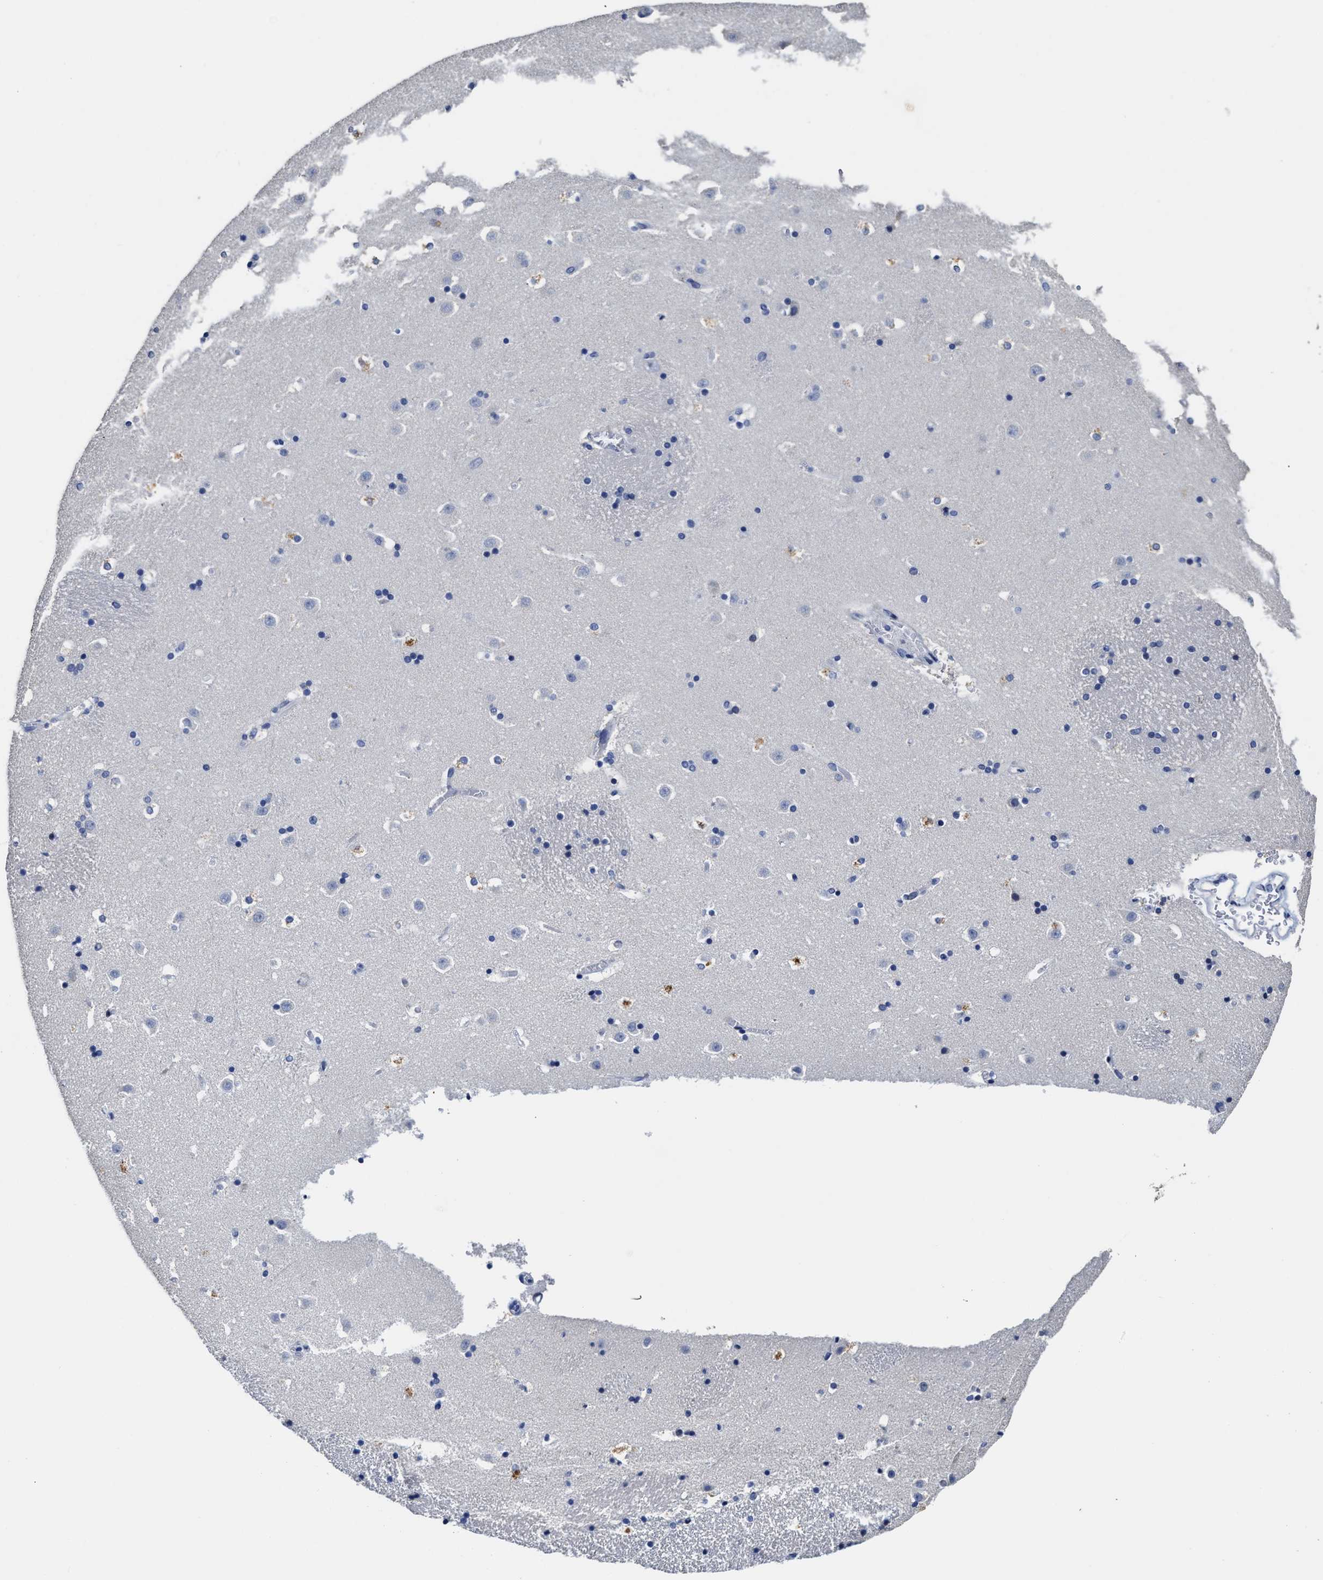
{"staining": {"intensity": "negative", "quantity": "none", "location": "none"}, "tissue": "caudate", "cell_type": "Glial cells", "image_type": "normal", "snomed": [{"axis": "morphology", "description": "Normal tissue, NOS"}, {"axis": "topography", "description": "Lateral ventricle wall"}], "caption": "DAB immunohistochemical staining of benign human caudate demonstrates no significant positivity in glial cells. (DAB immunohistochemistry with hematoxylin counter stain).", "gene": "ZFAT", "patient": {"sex": "male", "age": 45}}